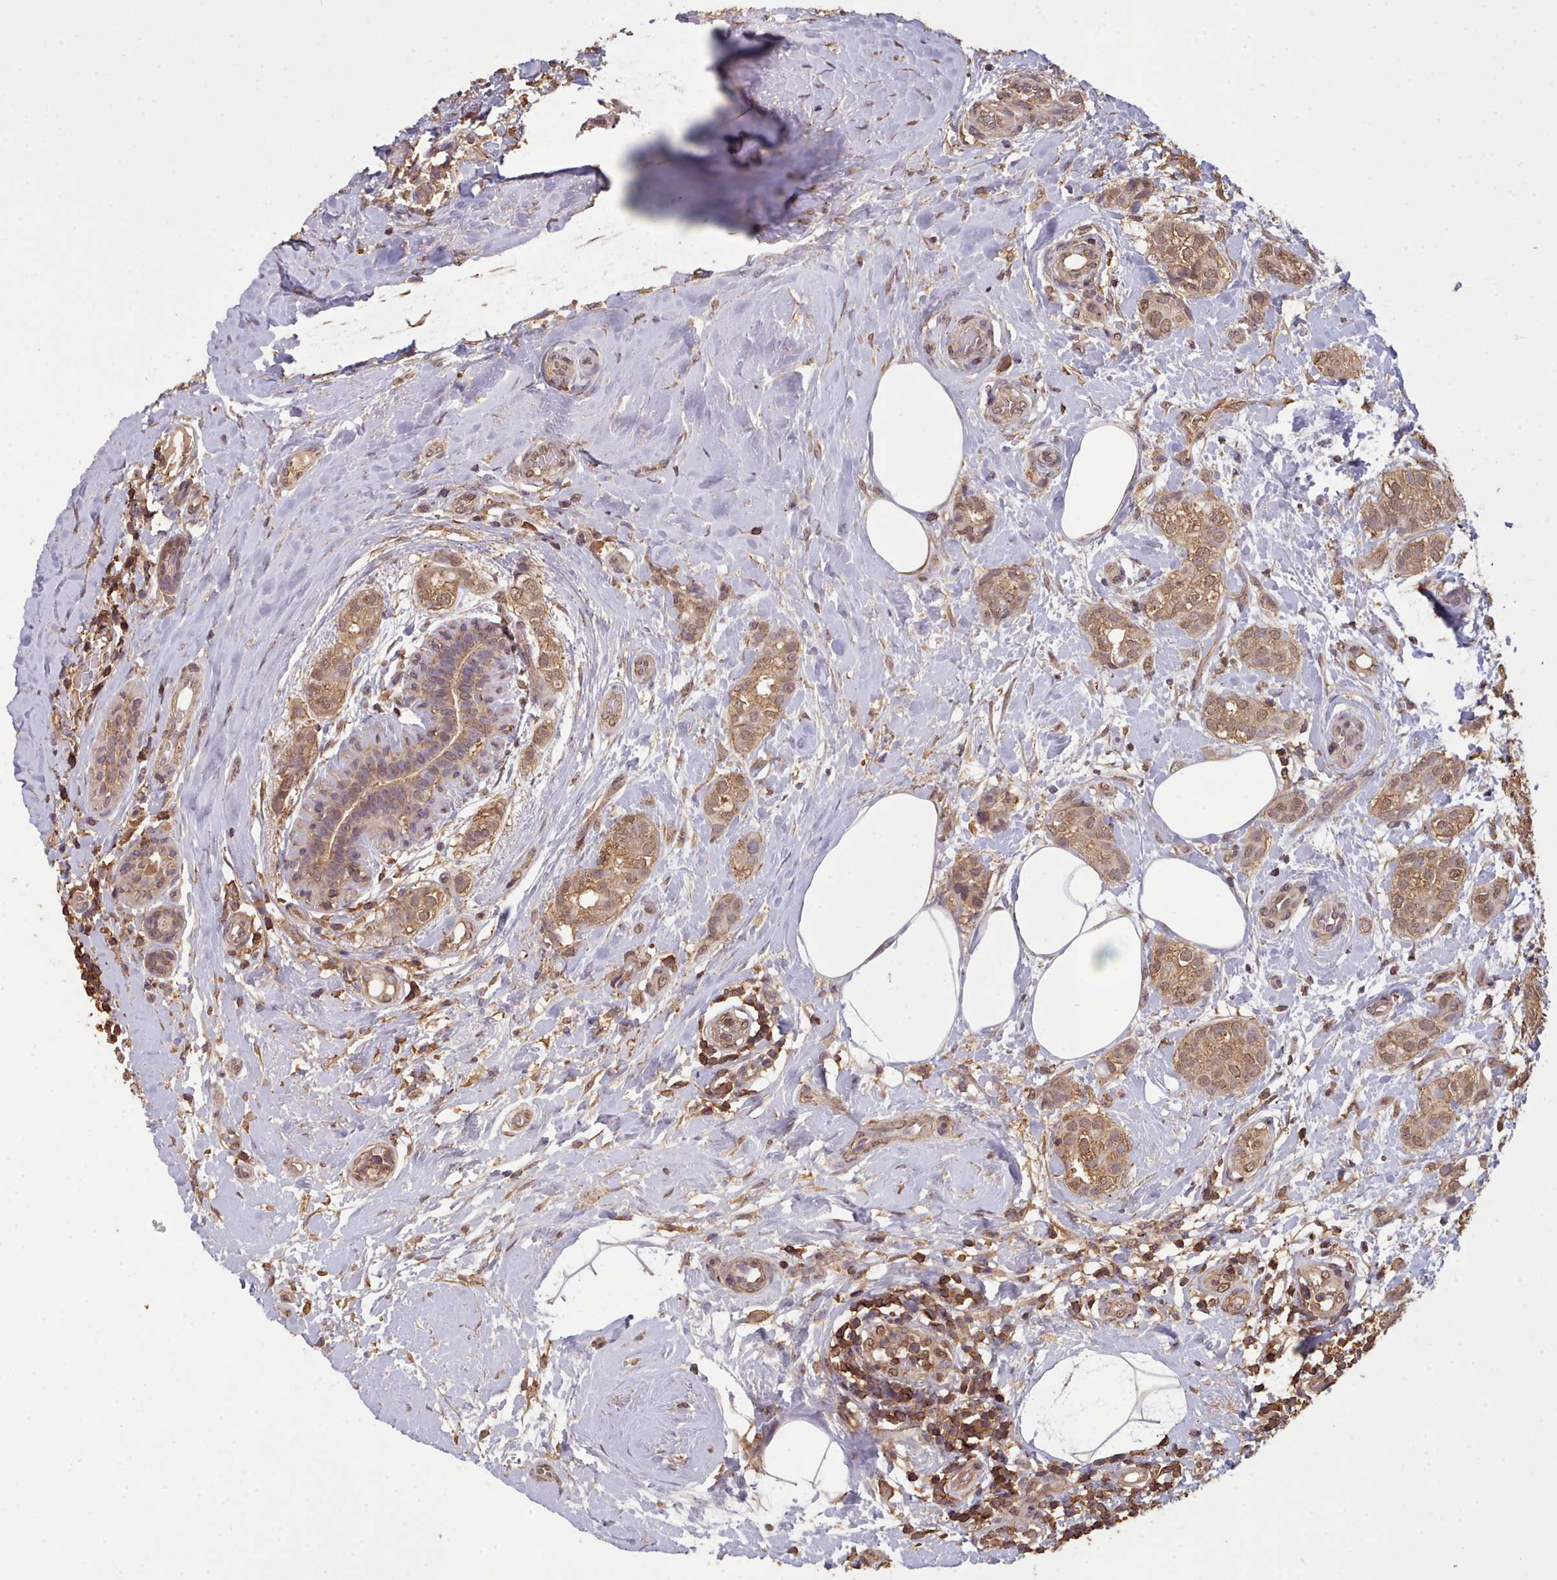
{"staining": {"intensity": "moderate", "quantity": ">75%", "location": "cytoplasmic/membranous"}, "tissue": "breast cancer", "cell_type": "Tumor cells", "image_type": "cancer", "snomed": [{"axis": "morphology", "description": "Duct carcinoma"}, {"axis": "topography", "description": "Breast"}], "caption": "This histopathology image exhibits immunohistochemistry (IHC) staining of breast cancer (invasive ductal carcinoma), with medium moderate cytoplasmic/membranous staining in about >75% of tumor cells.", "gene": "METRN", "patient": {"sex": "female", "age": 73}}